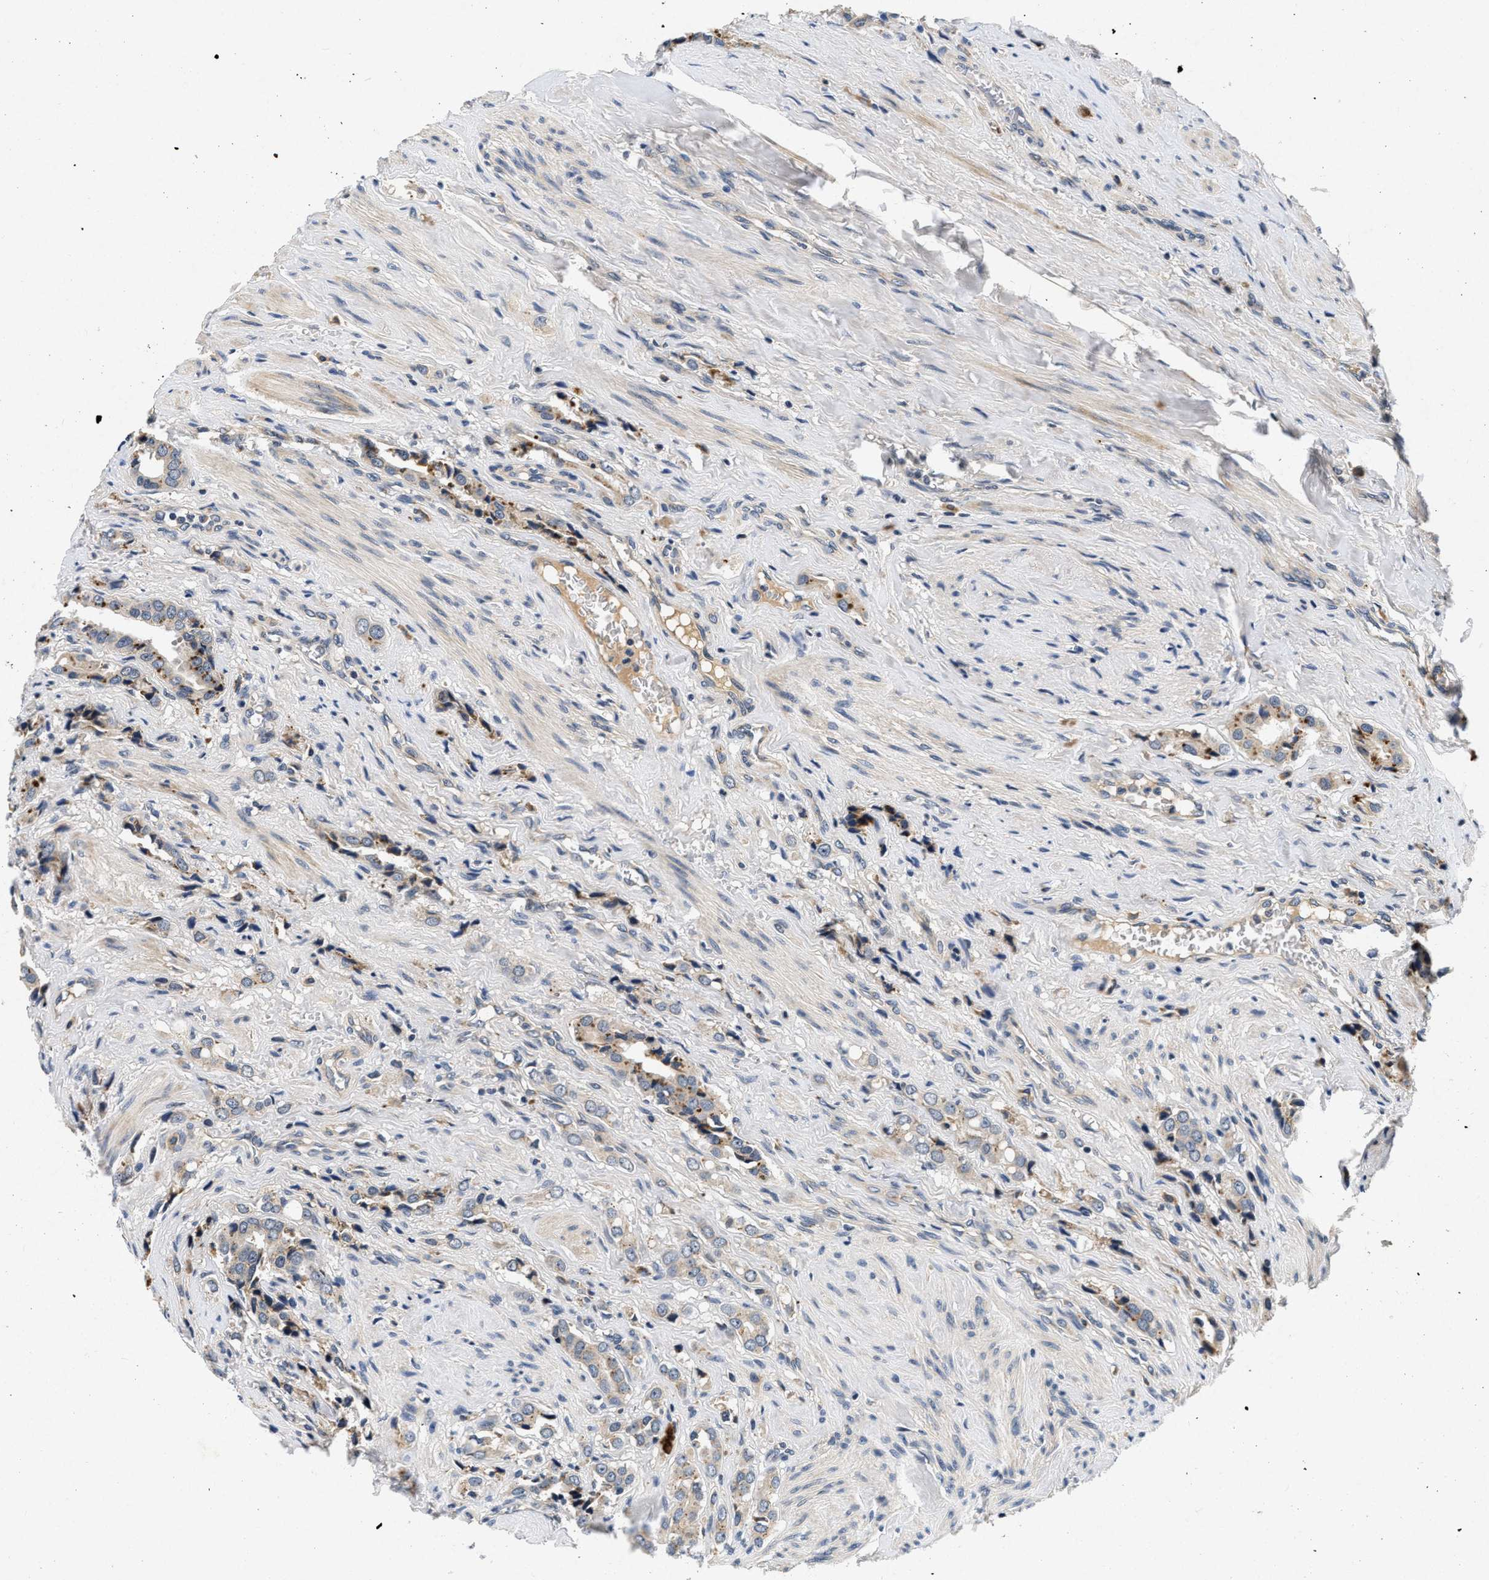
{"staining": {"intensity": "weak", "quantity": "25%-75%", "location": "cytoplasmic/membranous"}, "tissue": "prostate cancer", "cell_type": "Tumor cells", "image_type": "cancer", "snomed": [{"axis": "morphology", "description": "Adenocarcinoma, High grade"}, {"axis": "topography", "description": "Prostate"}], "caption": "The histopathology image displays staining of prostate cancer (high-grade adenocarcinoma), revealing weak cytoplasmic/membranous protein positivity (brown color) within tumor cells.", "gene": "PDP1", "patient": {"sex": "male", "age": 52}}